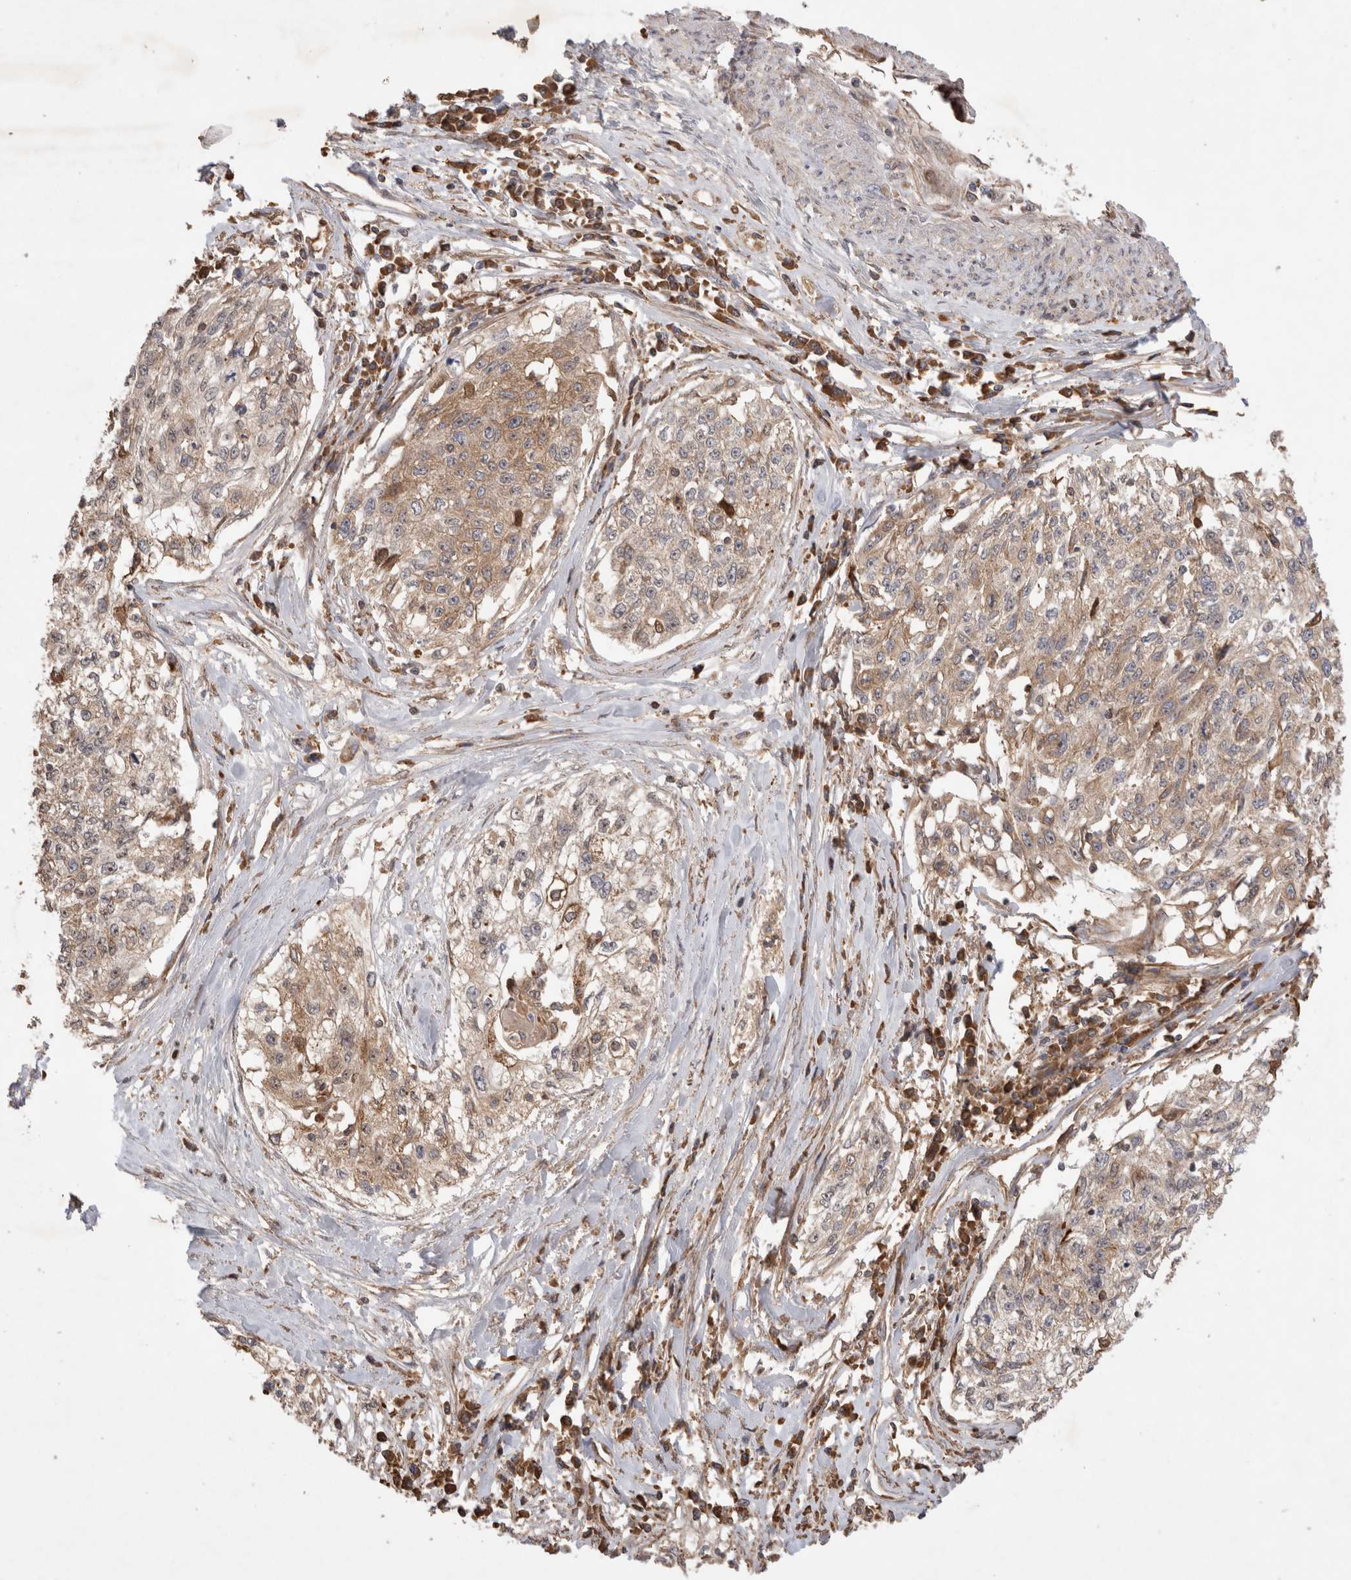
{"staining": {"intensity": "moderate", "quantity": ">75%", "location": "cytoplasmic/membranous"}, "tissue": "cervical cancer", "cell_type": "Tumor cells", "image_type": "cancer", "snomed": [{"axis": "morphology", "description": "Squamous cell carcinoma, NOS"}, {"axis": "topography", "description": "Cervix"}], "caption": "Protein expression analysis of human cervical cancer reveals moderate cytoplasmic/membranous staining in about >75% of tumor cells. The staining was performed using DAB, with brown indicating positive protein expression. Nuclei are stained blue with hematoxylin.", "gene": "FAM221A", "patient": {"sex": "female", "age": 57}}